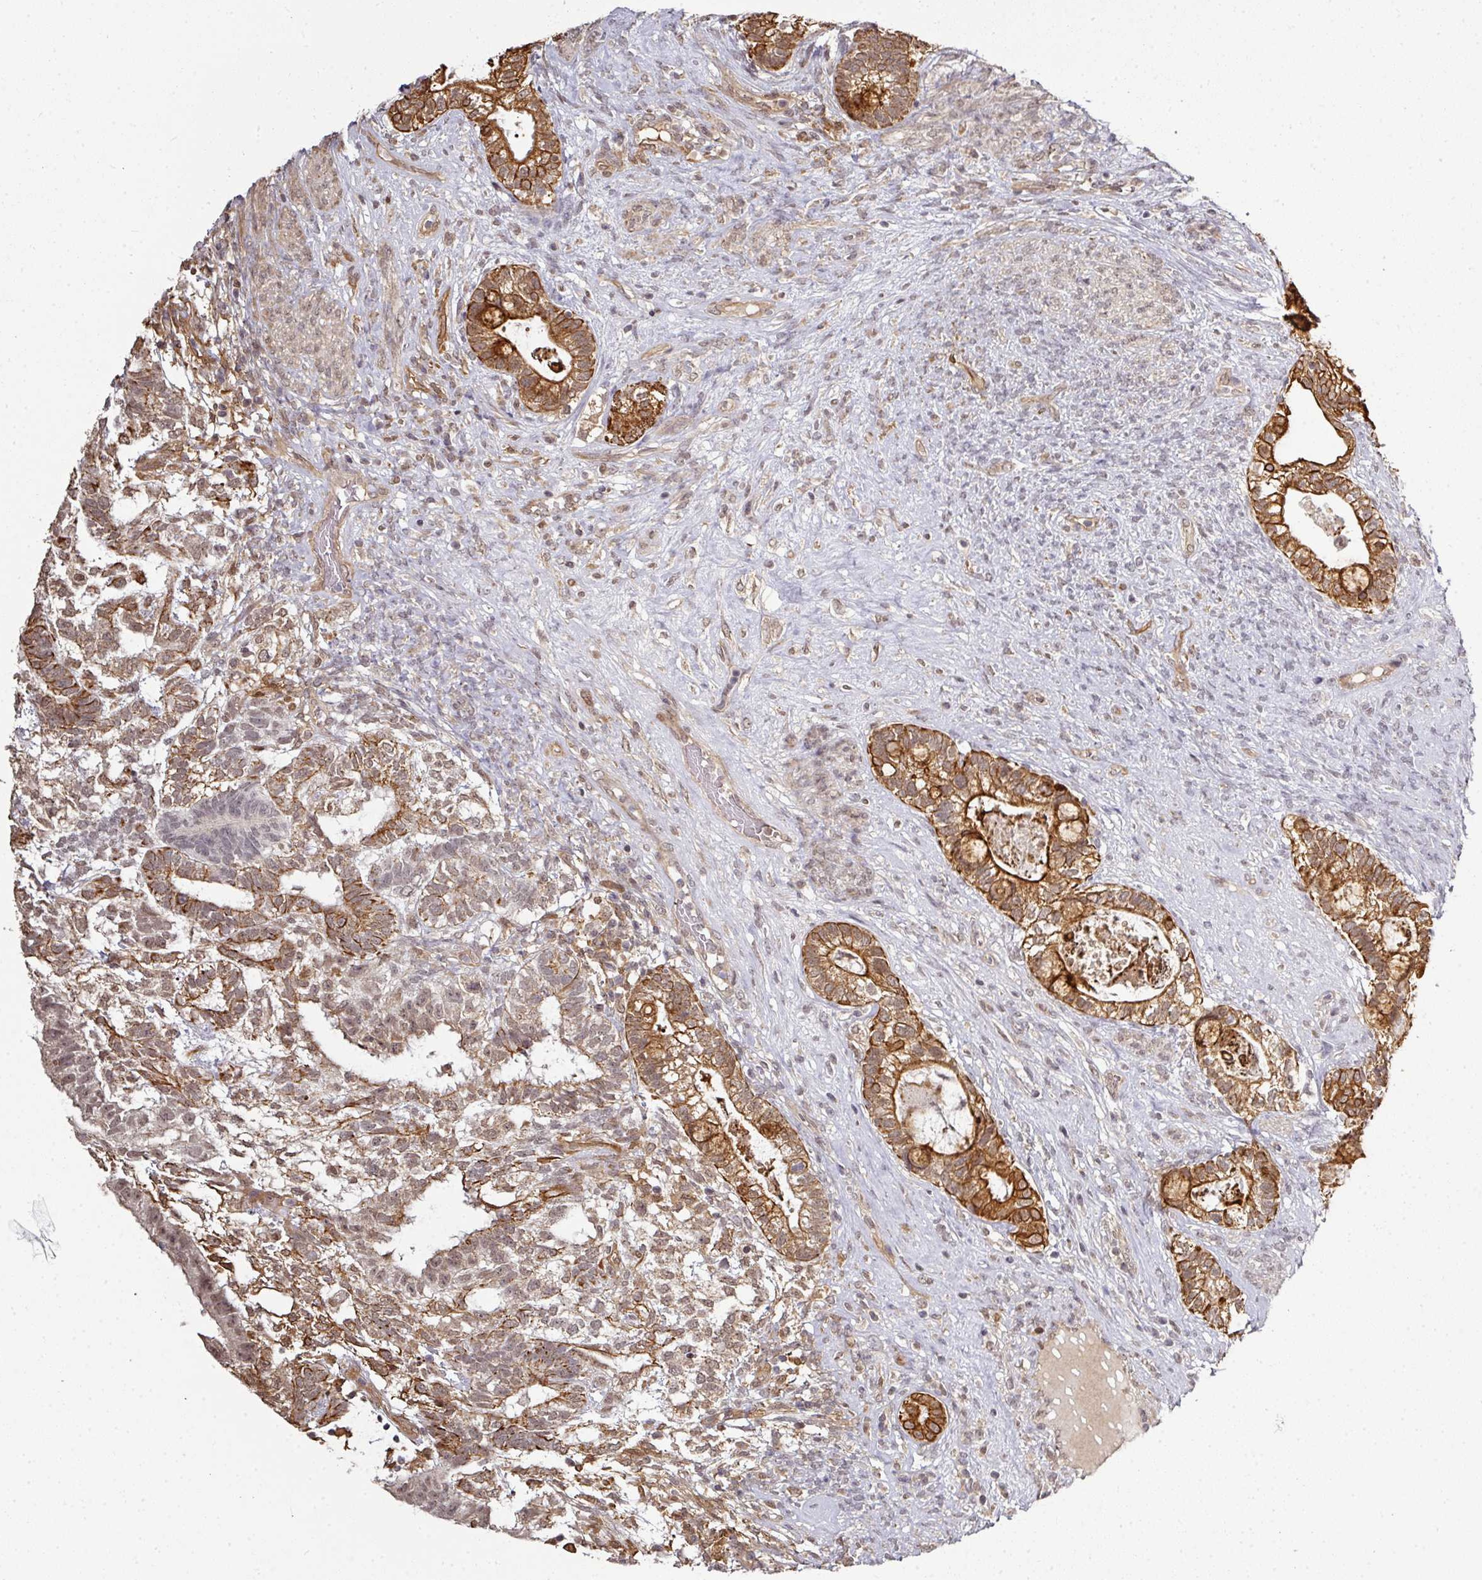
{"staining": {"intensity": "strong", "quantity": "25%-75%", "location": "cytoplasmic/membranous,nuclear"}, "tissue": "testis cancer", "cell_type": "Tumor cells", "image_type": "cancer", "snomed": [{"axis": "morphology", "description": "Seminoma, NOS"}, {"axis": "morphology", "description": "Carcinoma, Embryonal, NOS"}, {"axis": "topography", "description": "Testis"}], "caption": "Immunohistochemistry (IHC) photomicrograph of neoplastic tissue: human testis embryonal carcinoma stained using immunohistochemistry (IHC) reveals high levels of strong protein expression localized specifically in the cytoplasmic/membranous and nuclear of tumor cells, appearing as a cytoplasmic/membranous and nuclear brown color.", "gene": "GTF2H3", "patient": {"sex": "male", "age": 41}}